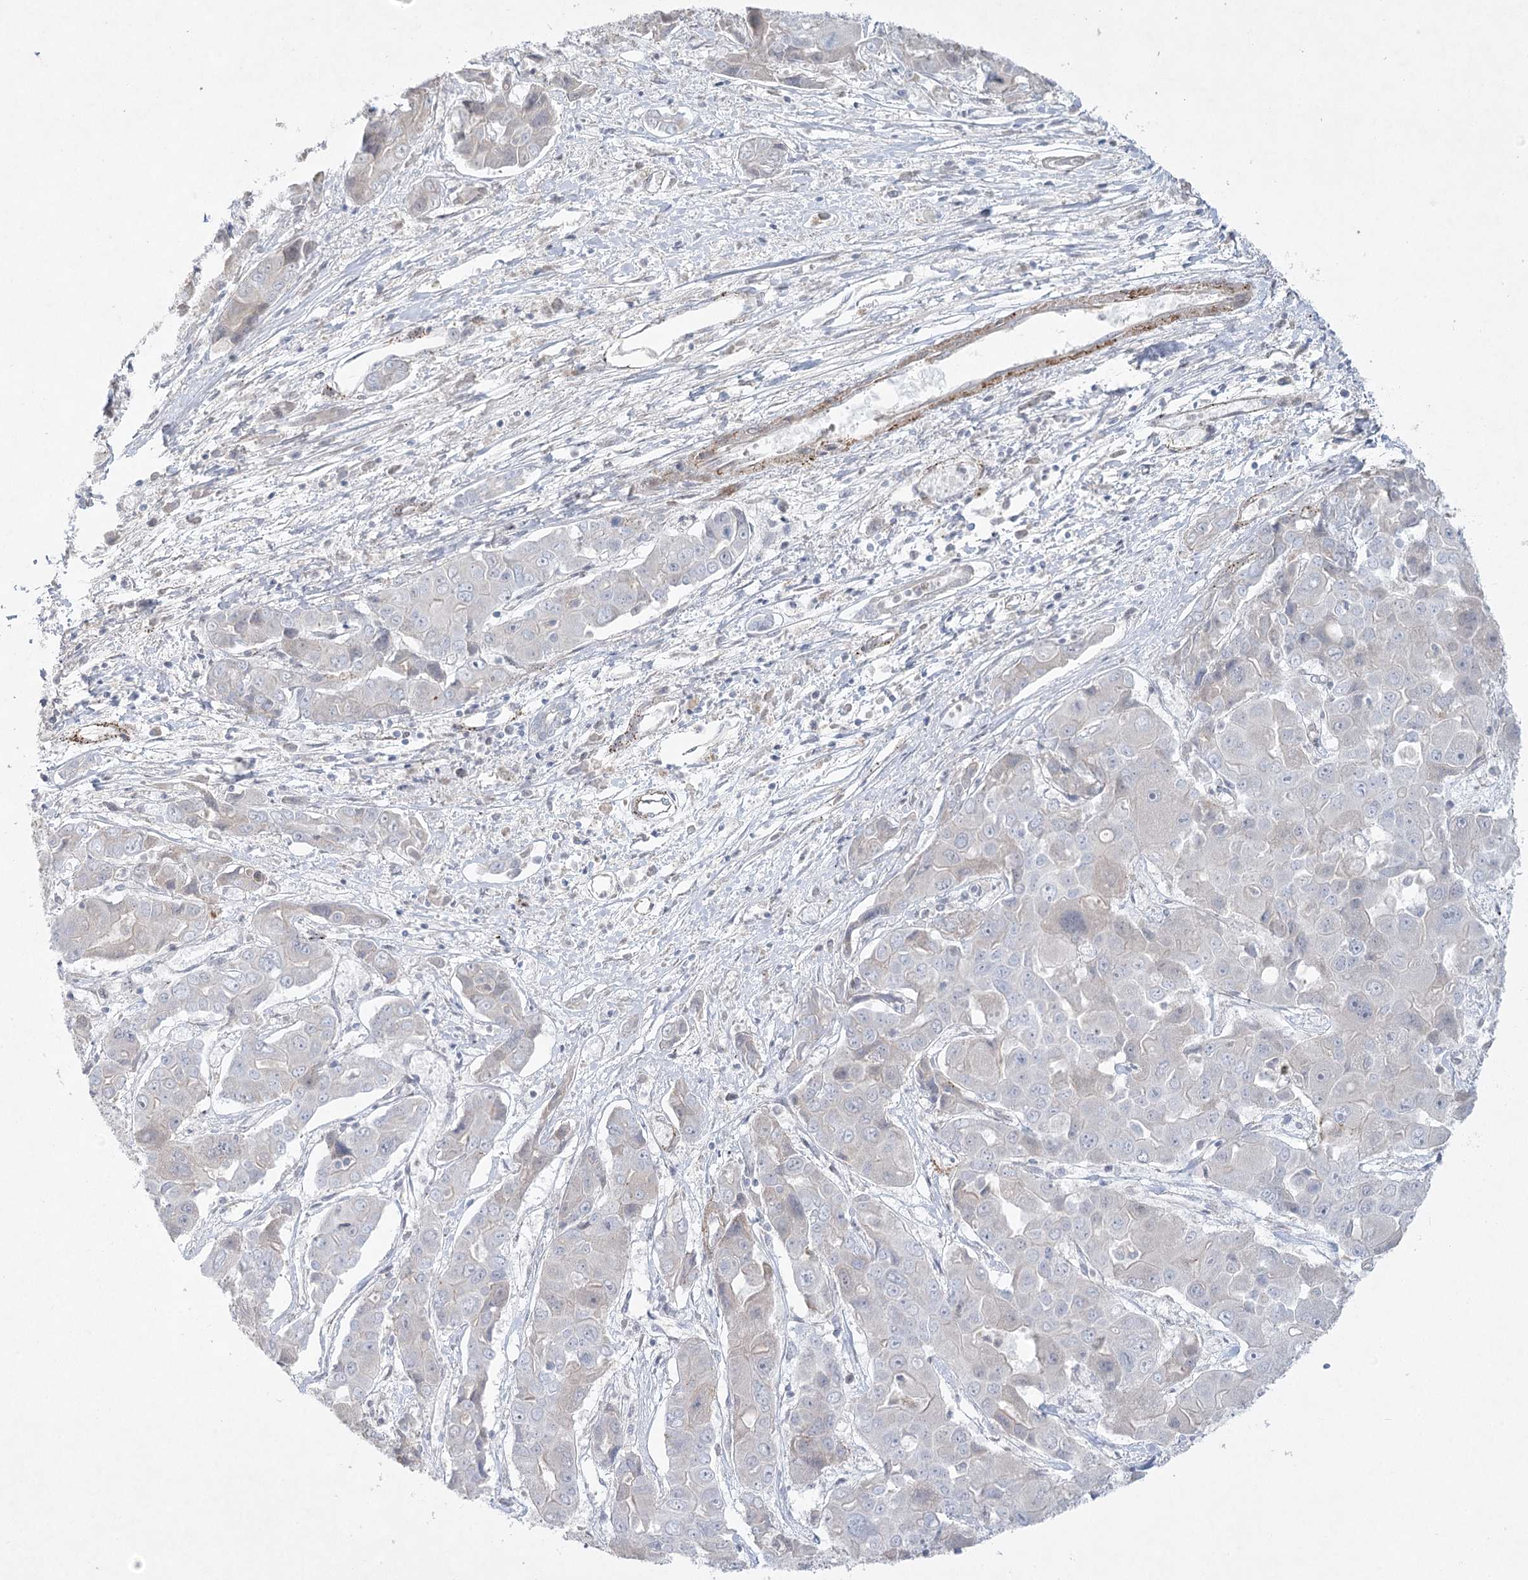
{"staining": {"intensity": "negative", "quantity": "none", "location": "none"}, "tissue": "liver cancer", "cell_type": "Tumor cells", "image_type": "cancer", "snomed": [{"axis": "morphology", "description": "Cholangiocarcinoma"}, {"axis": "topography", "description": "Liver"}], "caption": "There is no significant positivity in tumor cells of liver cancer.", "gene": "AMTN", "patient": {"sex": "male", "age": 67}}